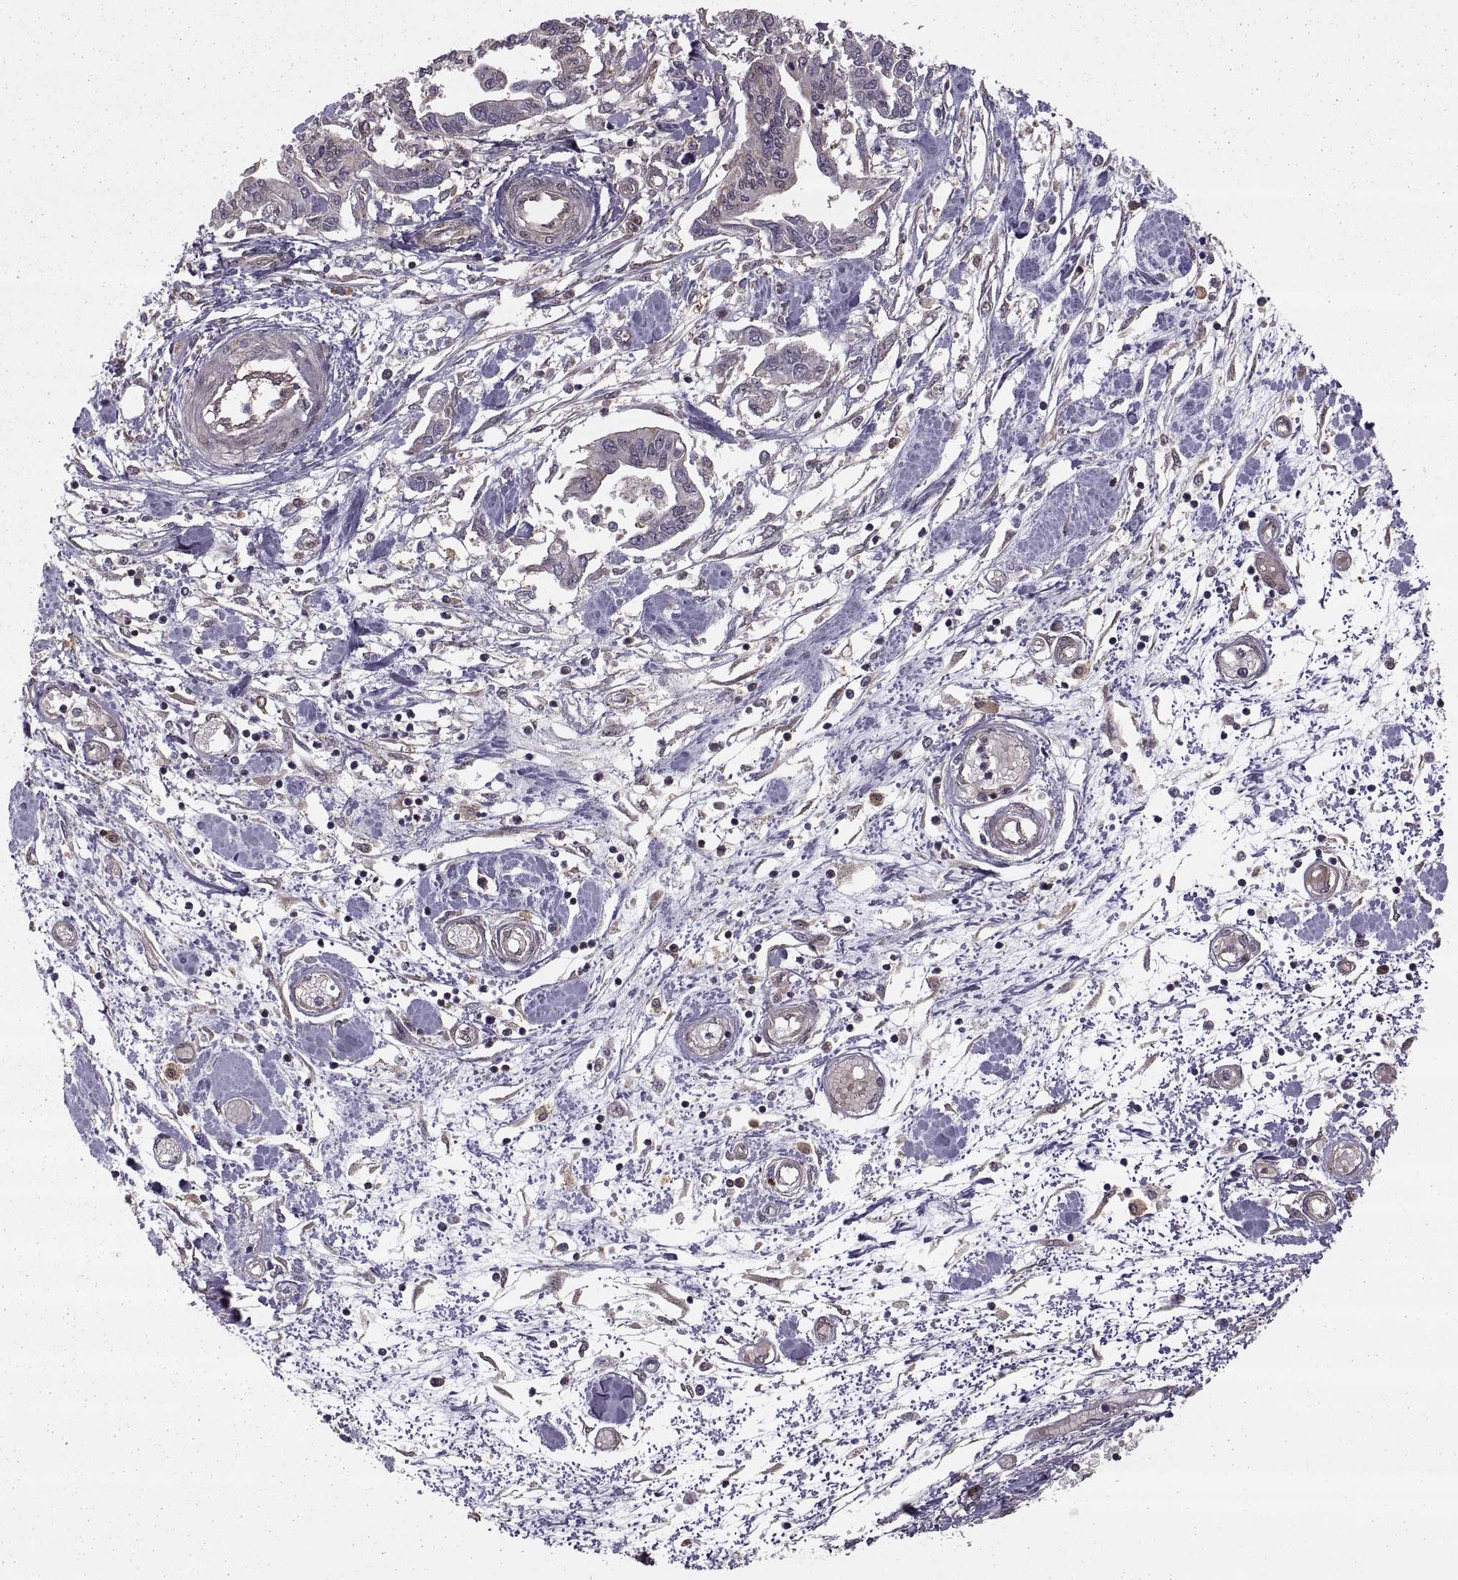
{"staining": {"intensity": "negative", "quantity": "none", "location": "none"}, "tissue": "pancreatic cancer", "cell_type": "Tumor cells", "image_type": "cancer", "snomed": [{"axis": "morphology", "description": "Adenocarcinoma, NOS"}, {"axis": "topography", "description": "Pancreas"}], "caption": "An image of human pancreatic cancer is negative for staining in tumor cells.", "gene": "DEDD", "patient": {"sex": "male", "age": 60}}